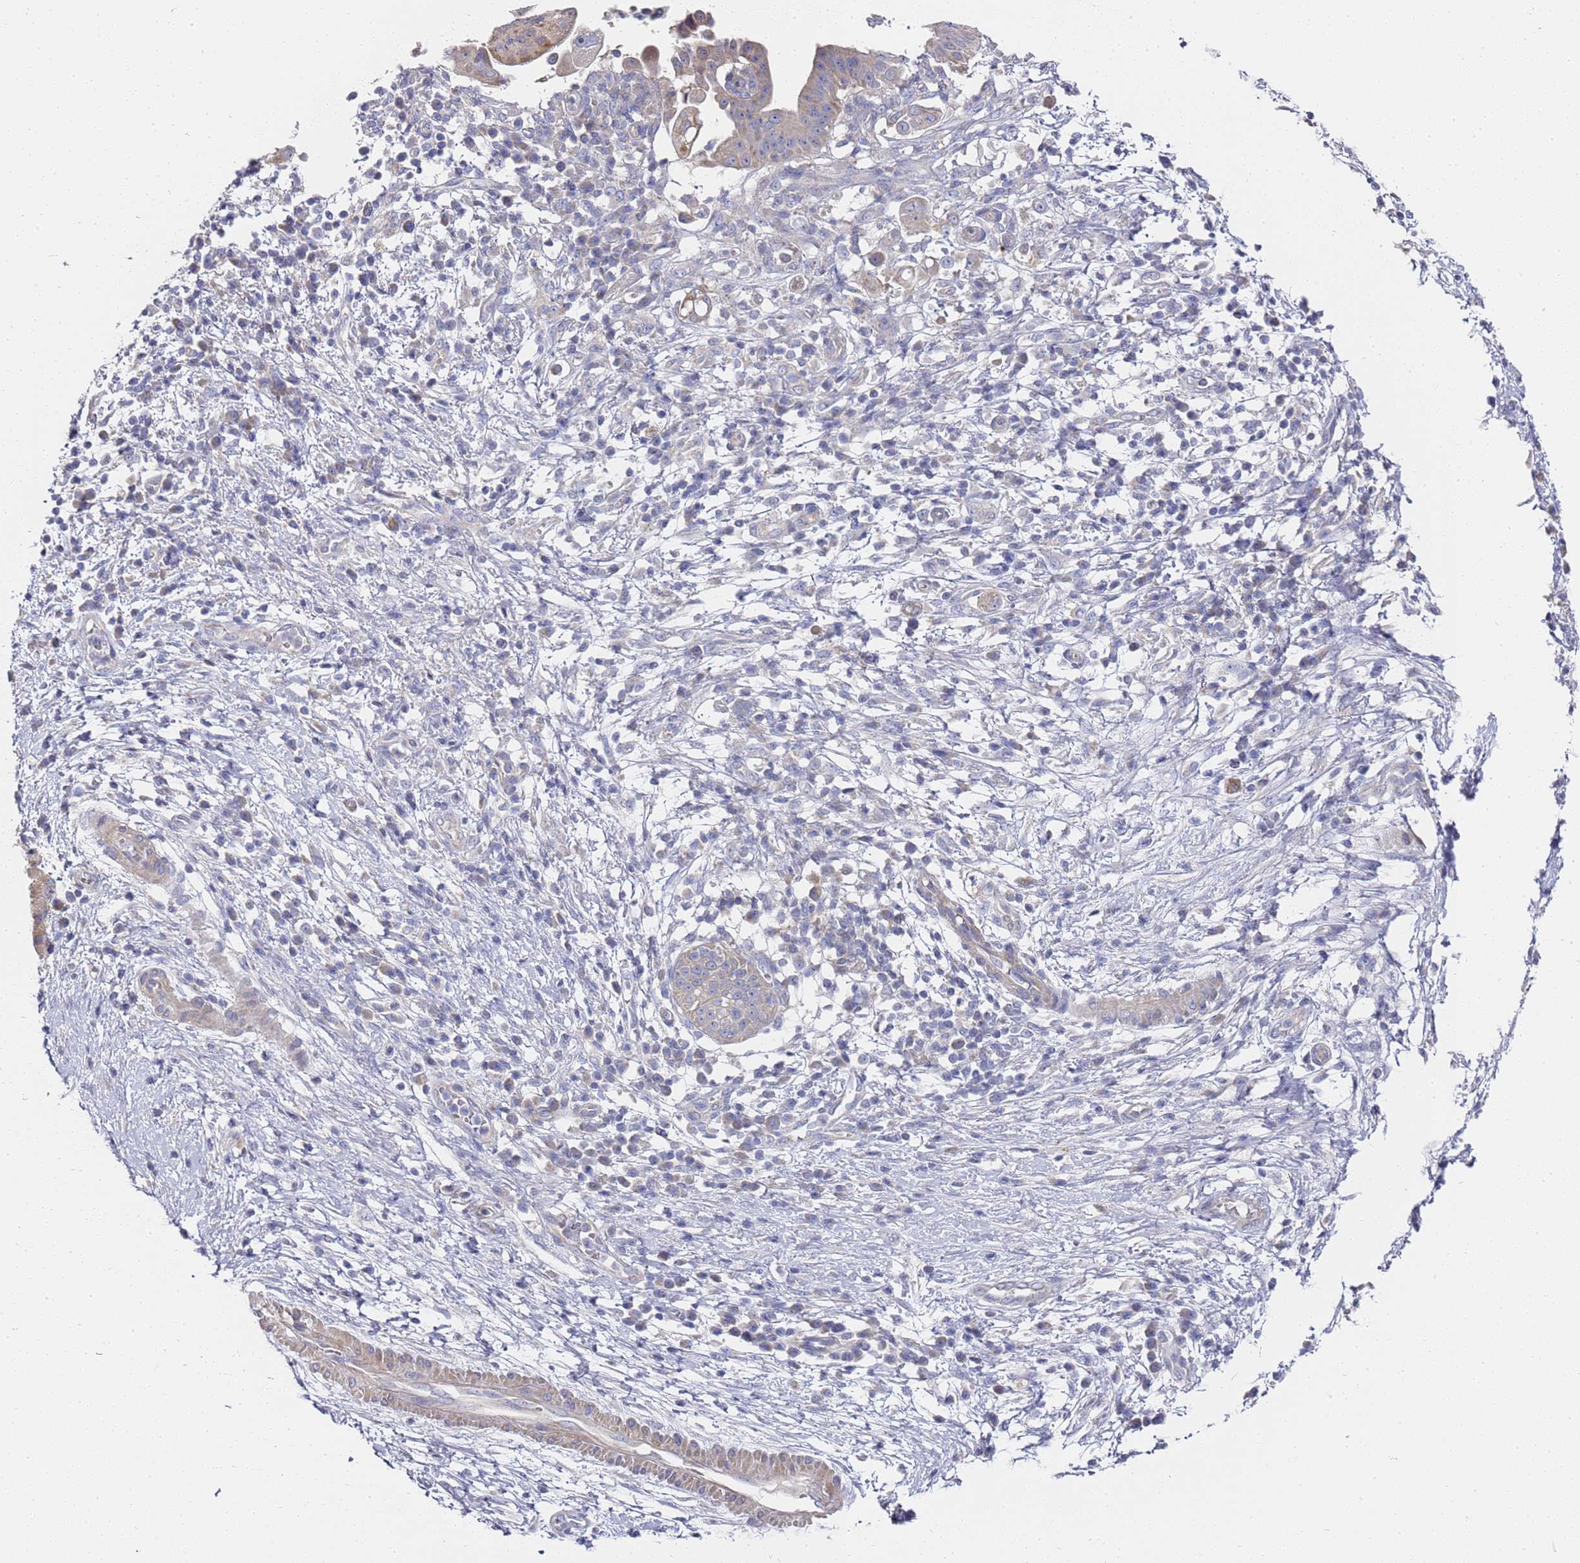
{"staining": {"intensity": "weak", "quantity": "<25%", "location": "cytoplasmic/membranous"}, "tissue": "pancreatic cancer", "cell_type": "Tumor cells", "image_type": "cancer", "snomed": [{"axis": "morphology", "description": "Adenocarcinoma, NOS"}, {"axis": "topography", "description": "Pancreas"}], "caption": "Protein analysis of pancreatic adenocarcinoma displays no significant expression in tumor cells.", "gene": "SCAPER", "patient": {"sex": "male", "age": 68}}